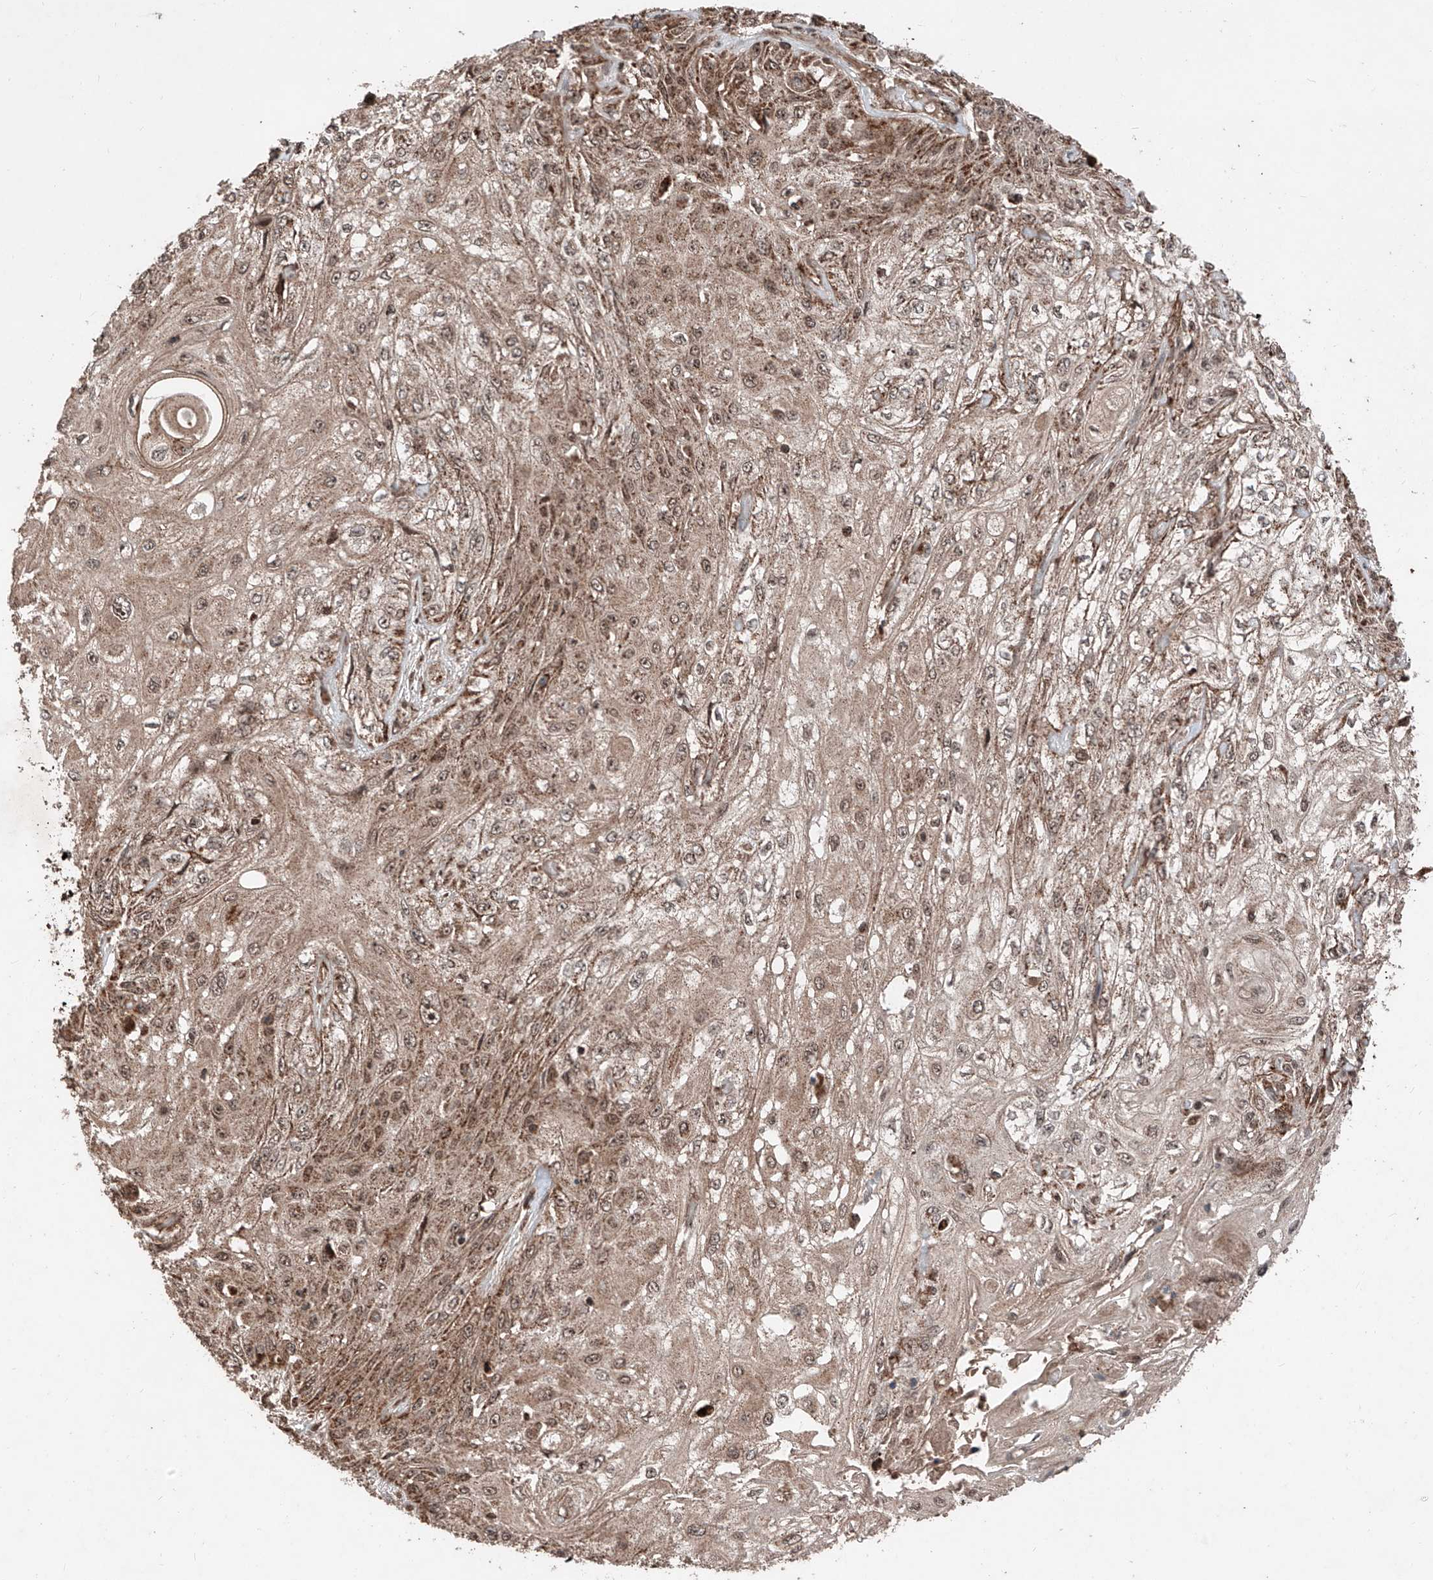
{"staining": {"intensity": "moderate", "quantity": "25%-75%", "location": "cytoplasmic/membranous"}, "tissue": "skin cancer", "cell_type": "Tumor cells", "image_type": "cancer", "snomed": [{"axis": "morphology", "description": "Squamous cell carcinoma, NOS"}, {"axis": "morphology", "description": "Squamous cell carcinoma, metastatic, NOS"}, {"axis": "topography", "description": "Skin"}, {"axis": "topography", "description": "Lymph node"}], "caption": "The histopathology image demonstrates staining of metastatic squamous cell carcinoma (skin), revealing moderate cytoplasmic/membranous protein staining (brown color) within tumor cells.", "gene": "ZSCAN29", "patient": {"sex": "male", "age": 75}}